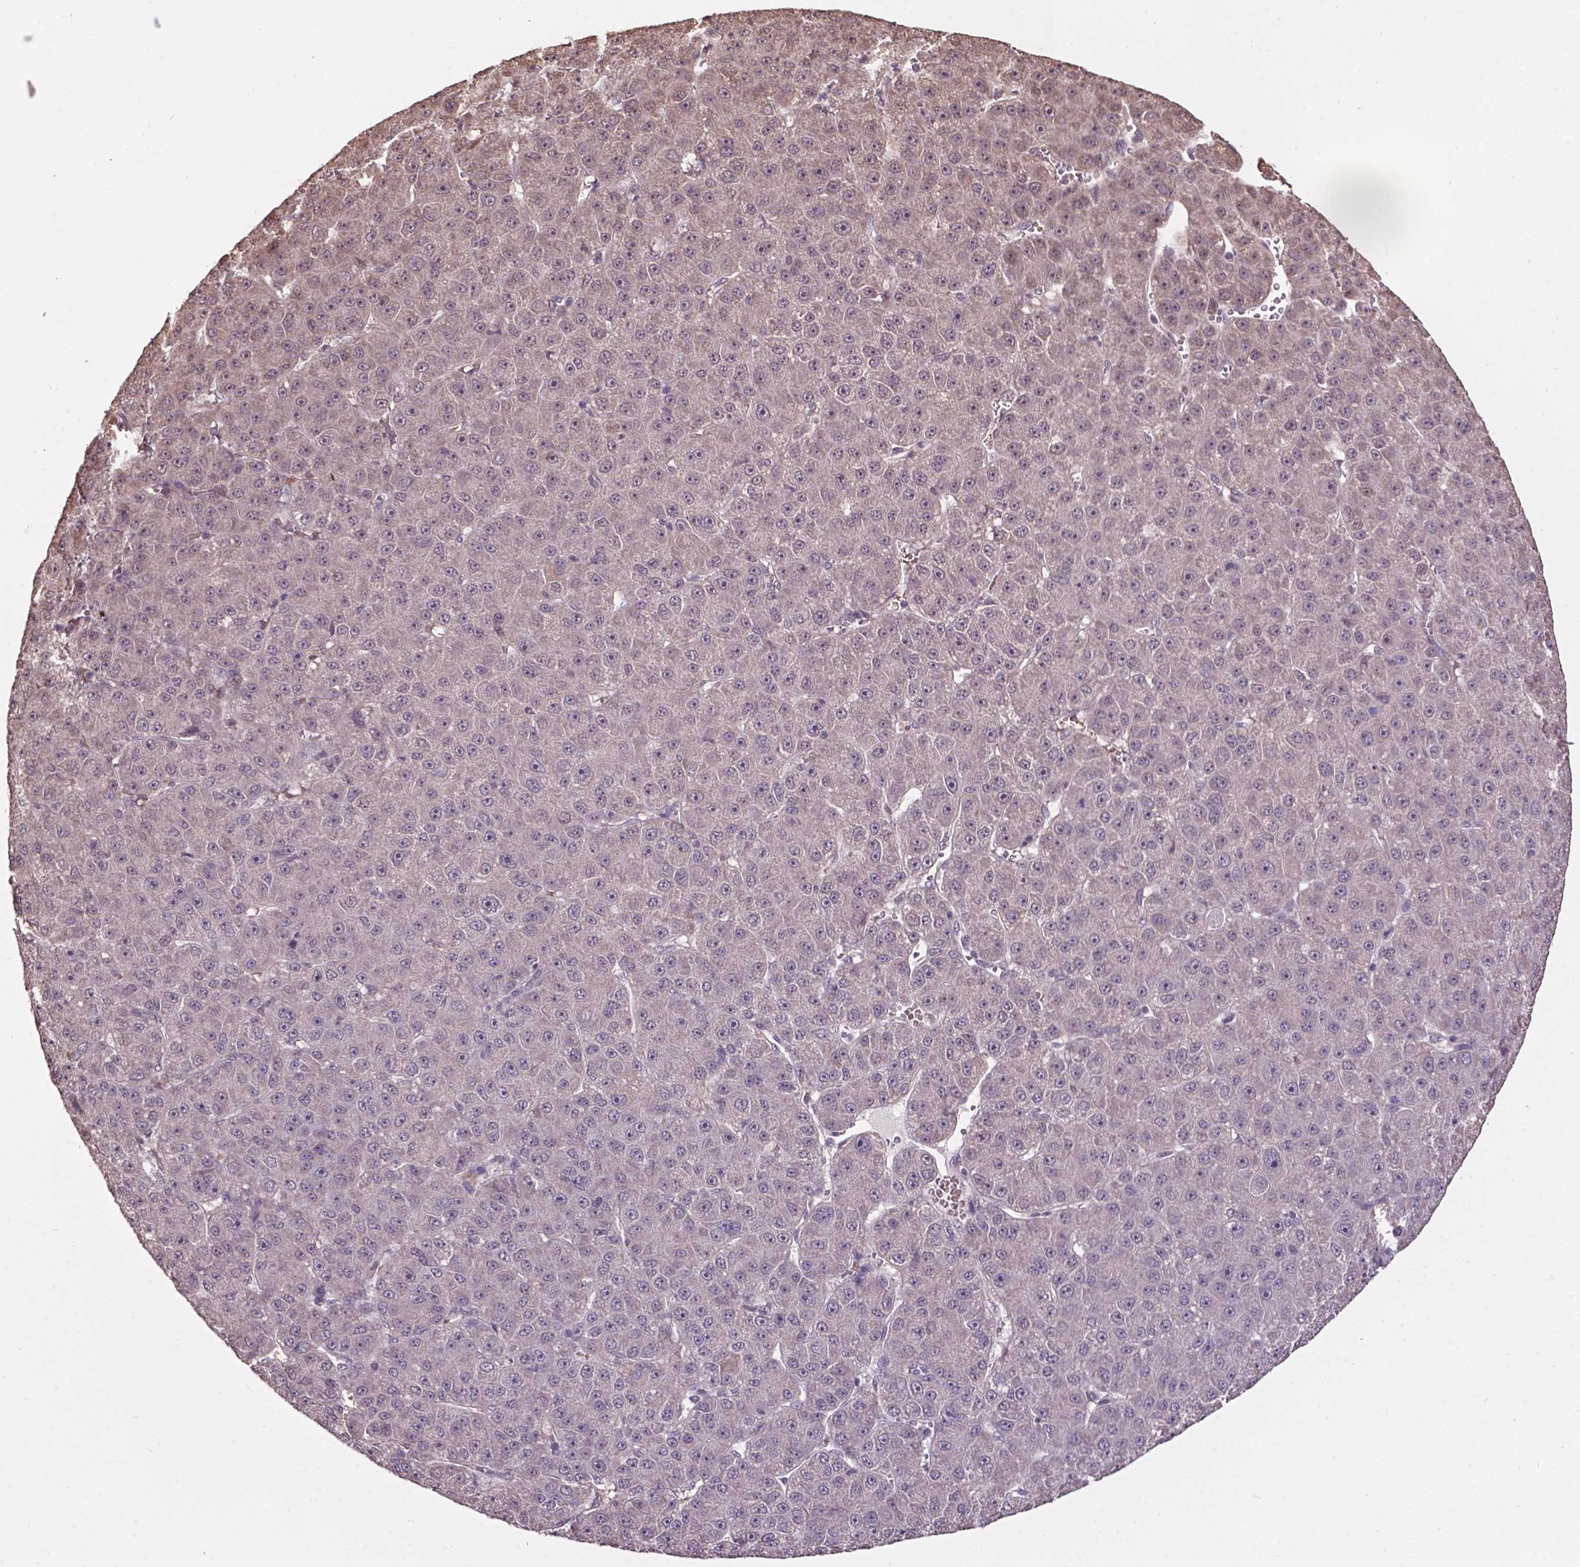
{"staining": {"intensity": "weak", "quantity": "<25%", "location": "nuclear"}, "tissue": "liver cancer", "cell_type": "Tumor cells", "image_type": "cancer", "snomed": [{"axis": "morphology", "description": "Carcinoma, Hepatocellular, NOS"}, {"axis": "topography", "description": "Liver"}], "caption": "This is an immunohistochemistry image of hepatocellular carcinoma (liver). There is no positivity in tumor cells.", "gene": "GLRA2", "patient": {"sex": "male", "age": 67}}